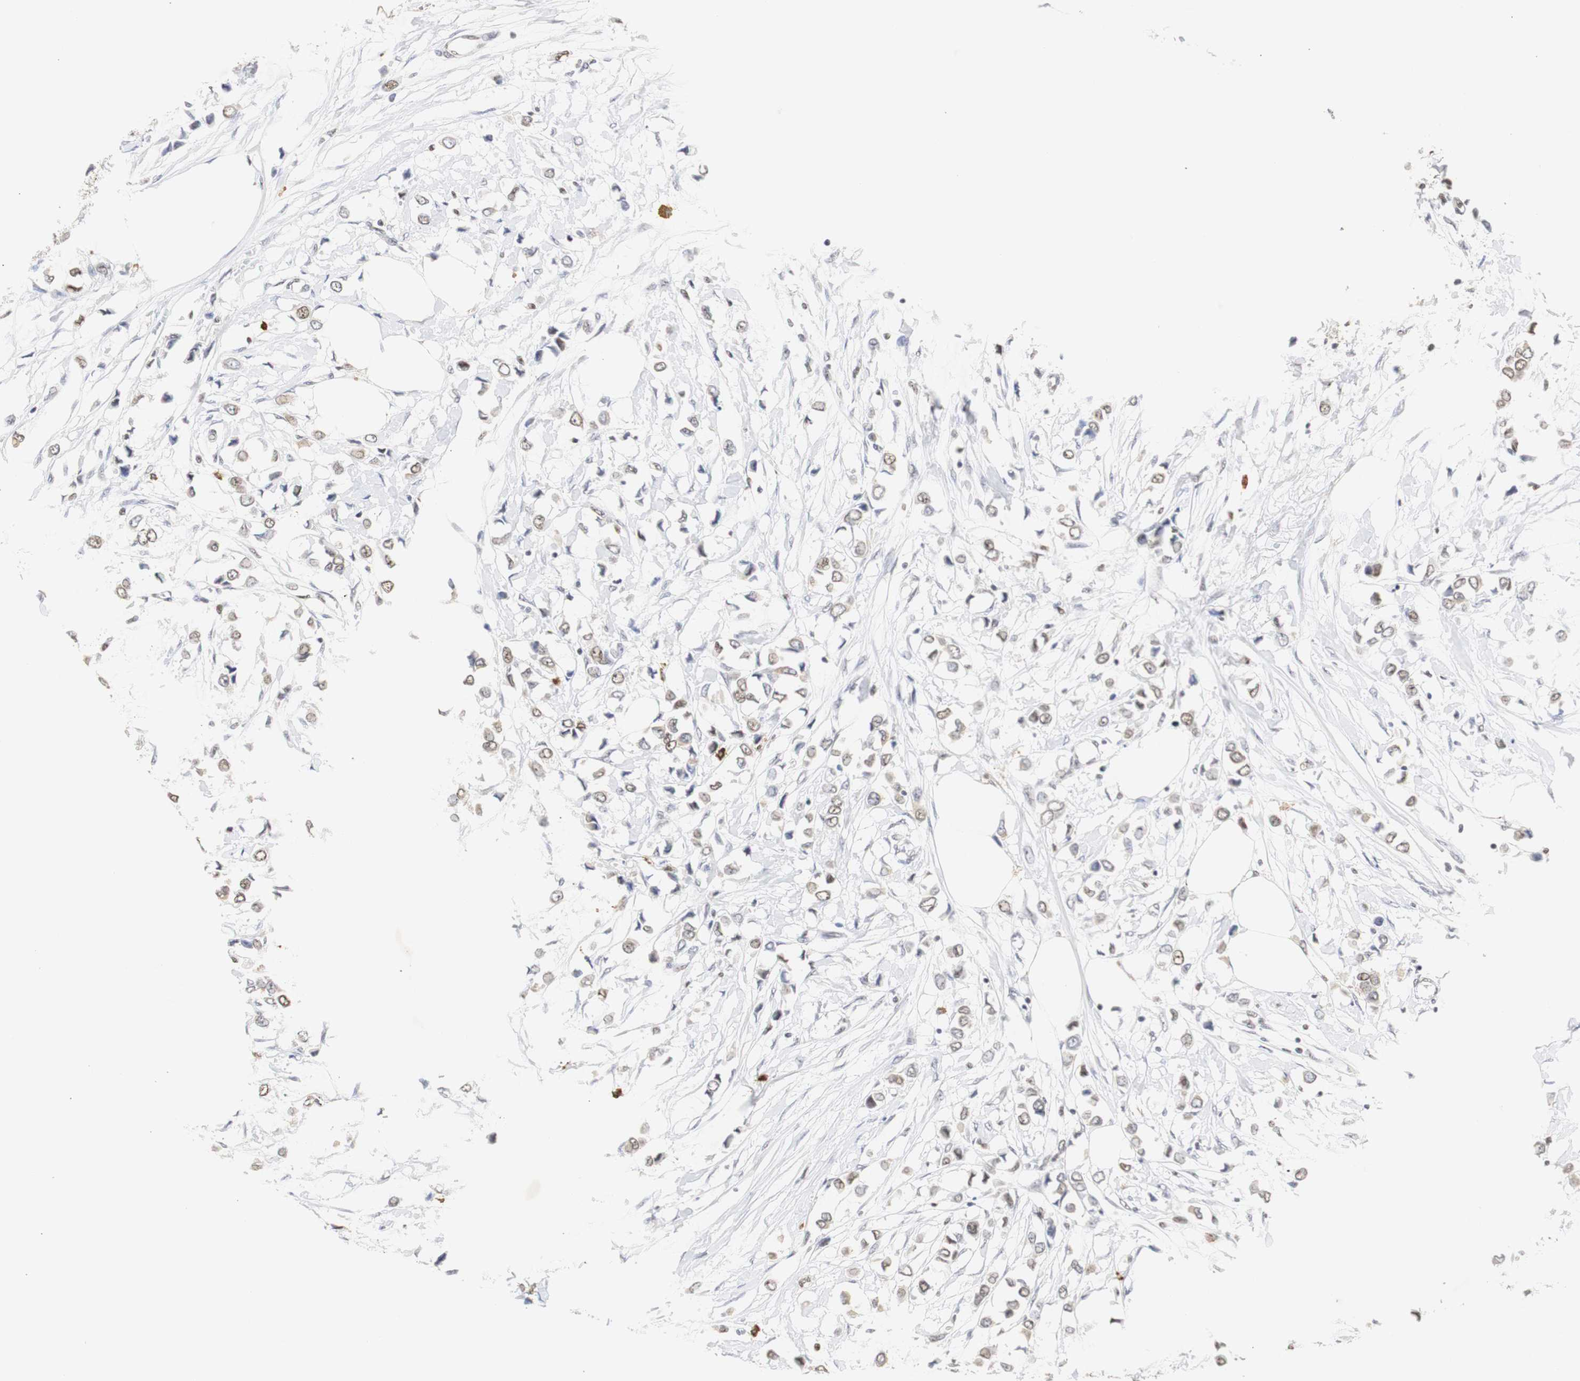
{"staining": {"intensity": "weak", "quantity": "<25%", "location": "nuclear"}, "tissue": "breast cancer", "cell_type": "Tumor cells", "image_type": "cancer", "snomed": [{"axis": "morphology", "description": "Lobular carcinoma"}, {"axis": "topography", "description": "Breast"}], "caption": "The immunohistochemistry histopathology image has no significant positivity in tumor cells of lobular carcinoma (breast) tissue.", "gene": "ZFC3H1", "patient": {"sex": "female", "age": 51}}